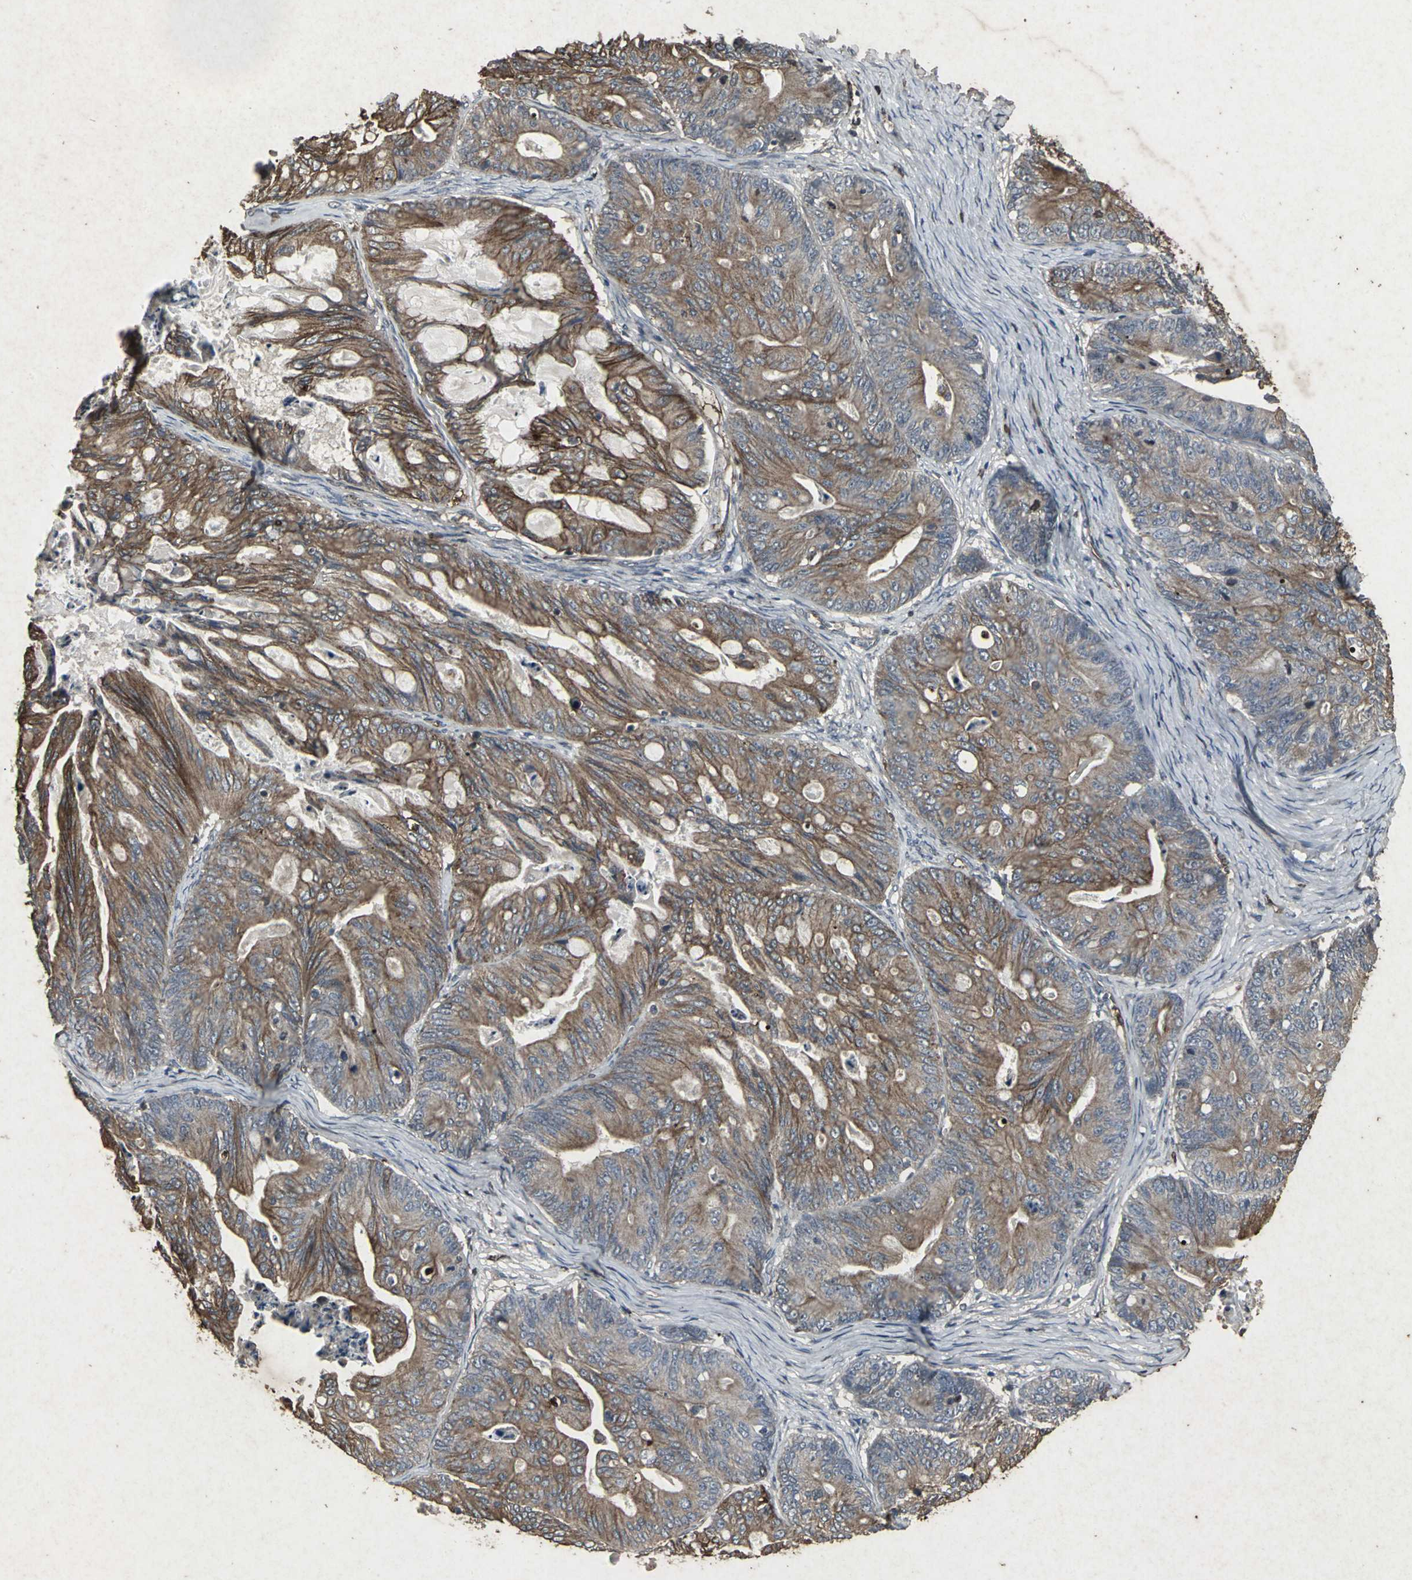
{"staining": {"intensity": "strong", "quantity": ">75%", "location": "cytoplasmic/membranous"}, "tissue": "ovarian cancer", "cell_type": "Tumor cells", "image_type": "cancer", "snomed": [{"axis": "morphology", "description": "Cystadenocarcinoma, mucinous, NOS"}, {"axis": "topography", "description": "Ovary"}], "caption": "The micrograph exhibits immunohistochemical staining of ovarian cancer. There is strong cytoplasmic/membranous staining is identified in approximately >75% of tumor cells.", "gene": "CCR9", "patient": {"sex": "female", "age": 36}}